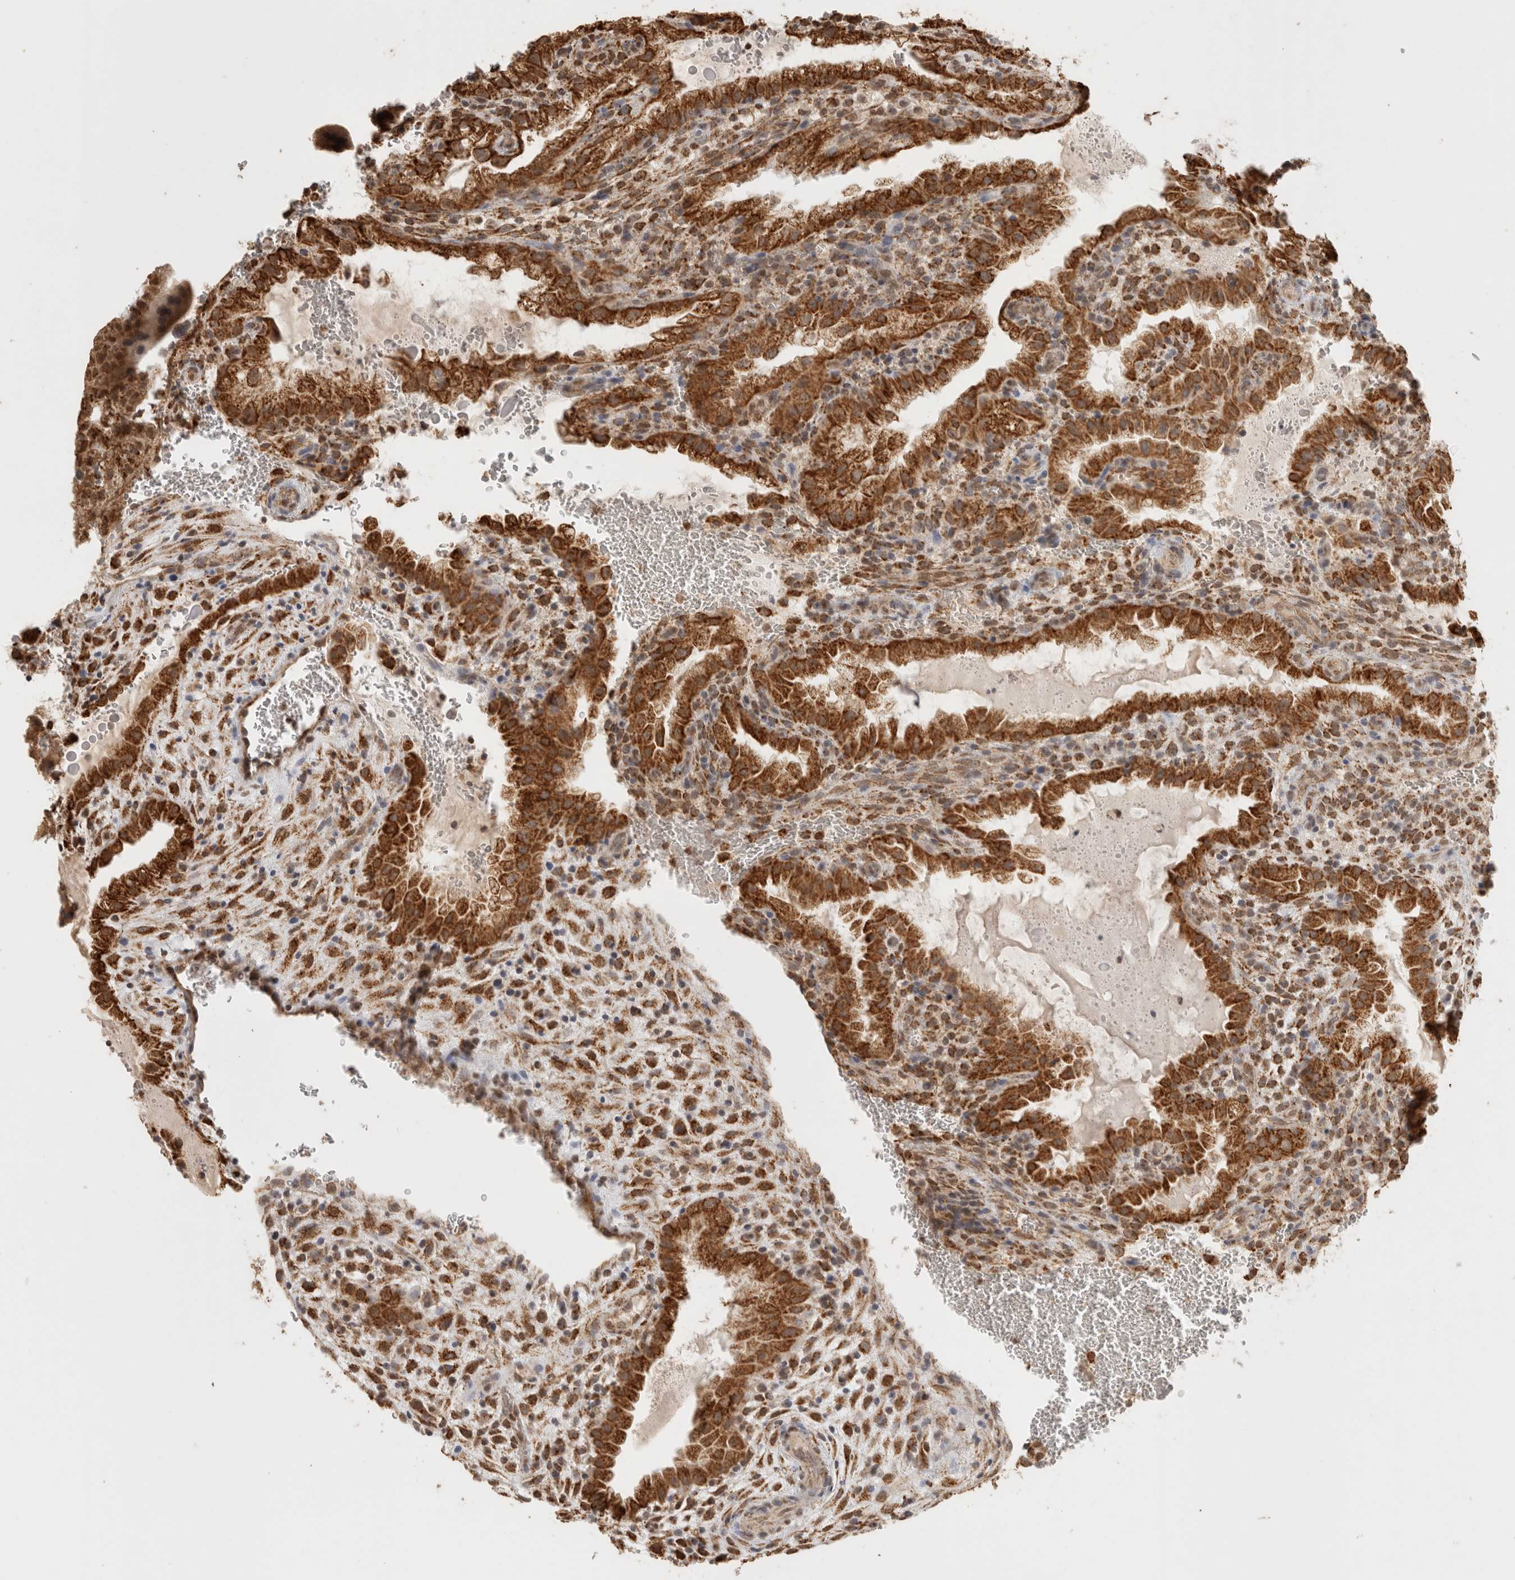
{"staining": {"intensity": "moderate", "quantity": ">75%", "location": "cytoplasmic/membranous,nuclear"}, "tissue": "placenta", "cell_type": "Decidual cells", "image_type": "normal", "snomed": [{"axis": "morphology", "description": "Normal tissue, NOS"}, {"axis": "topography", "description": "Placenta"}], "caption": "Immunohistochemistry (DAB (3,3'-diaminobenzidine)) staining of normal placenta reveals moderate cytoplasmic/membranous,nuclear protein positivity in approximately >75% of decidual cells.", "gene": "BNIP3L", "patient": {"sex": "female", "age": 35}}